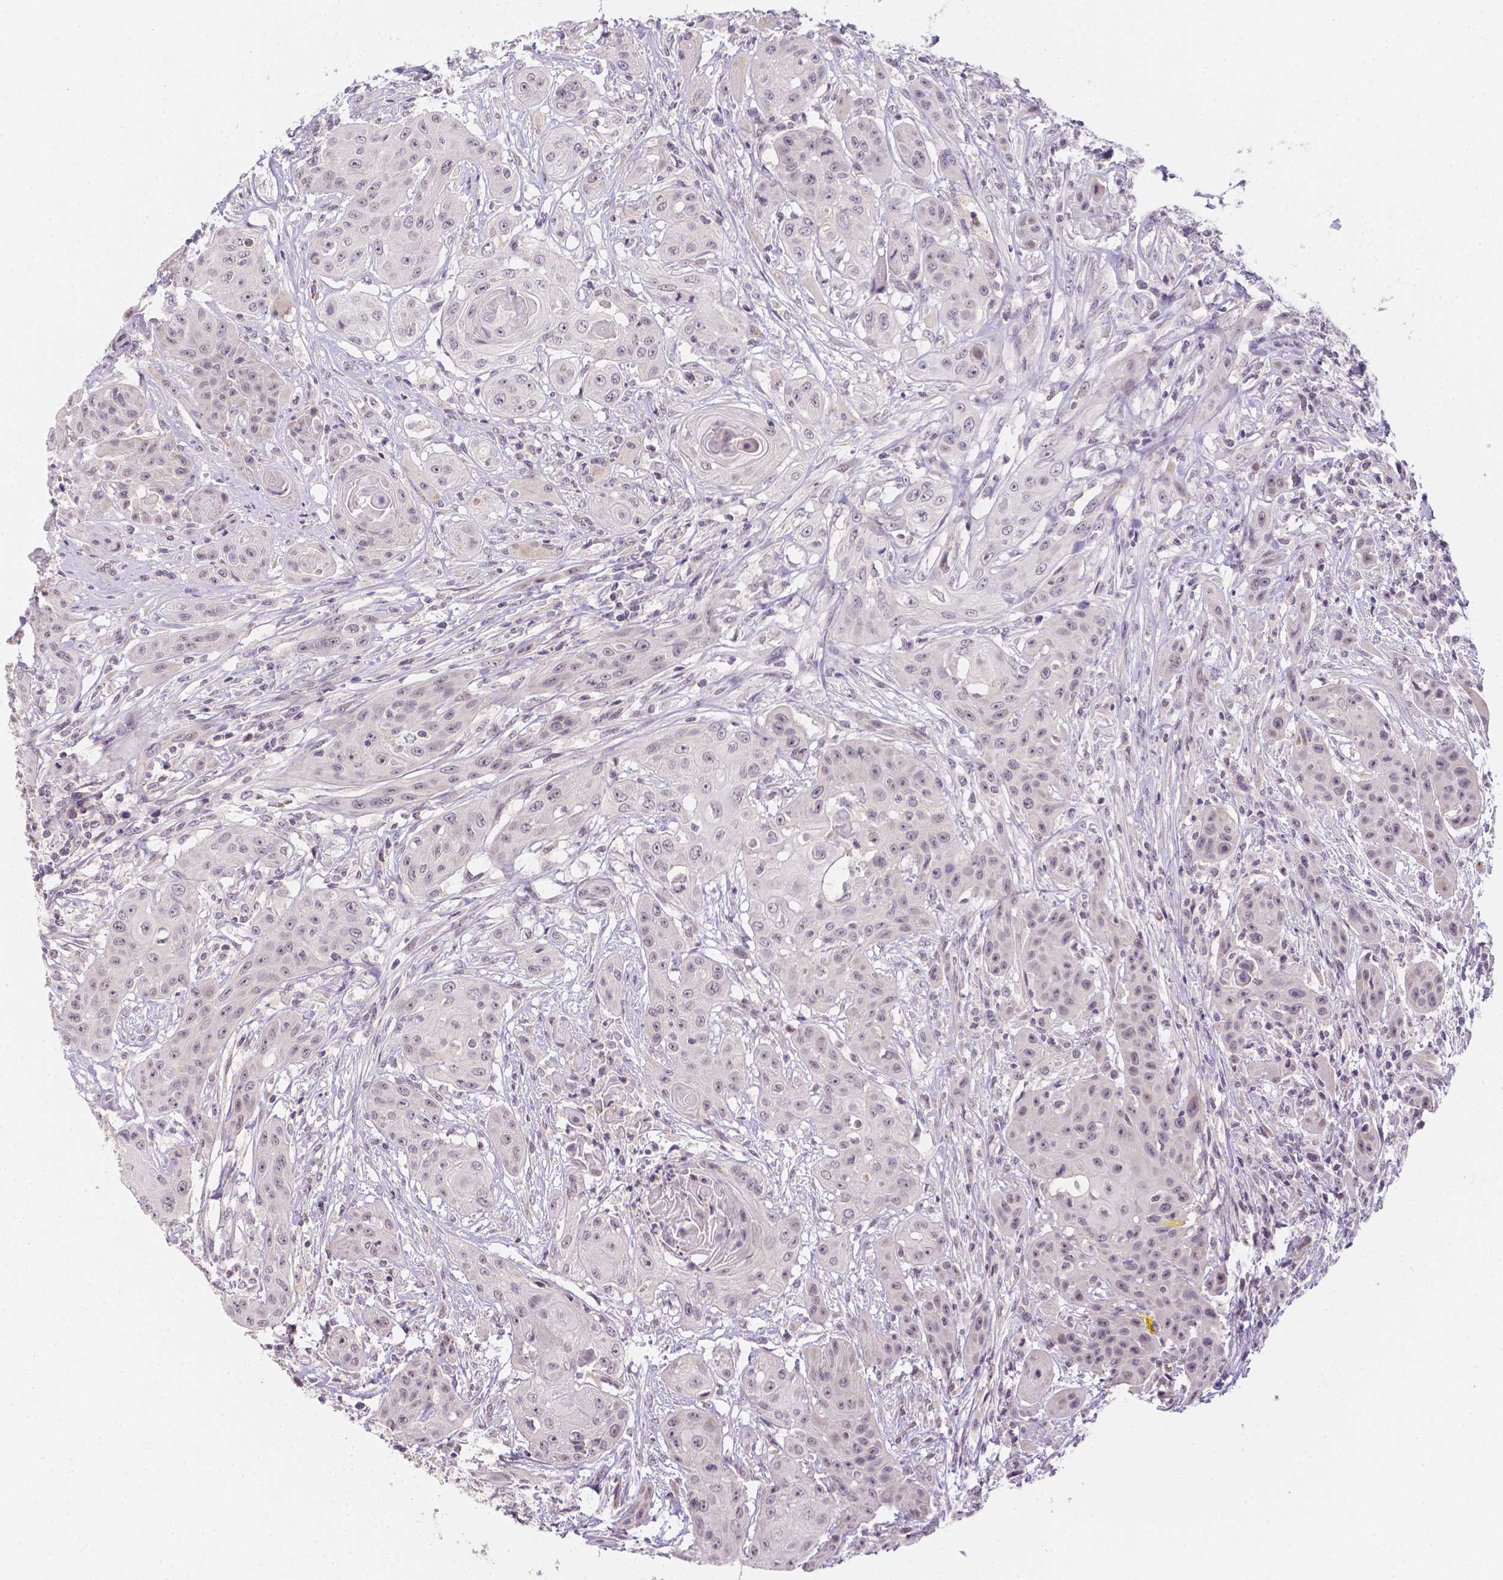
{"staining": {"intensity": "weak", "quantity": "<25%", "location": "nuclear"}, "tissue": "head and neck cancer", "cell_type": "Tumor cells", "image_type": "cancer", "snomed": [{"axis": "morphology", "description": "Squamous cell carcinoma, NOS"}, {"axis": "topography", "description": "Oral tissue"}, {"axis": "topography", "description": "Head-Neck"}, {"axis": "topography", "description": "Neck, NOS"}], "caption": "Tumor cells show no significant protein staining in head and neck squamous cell carcinoma.", "gene": "ZNF280B", "patient": {"sex": "female", "age": 55}}